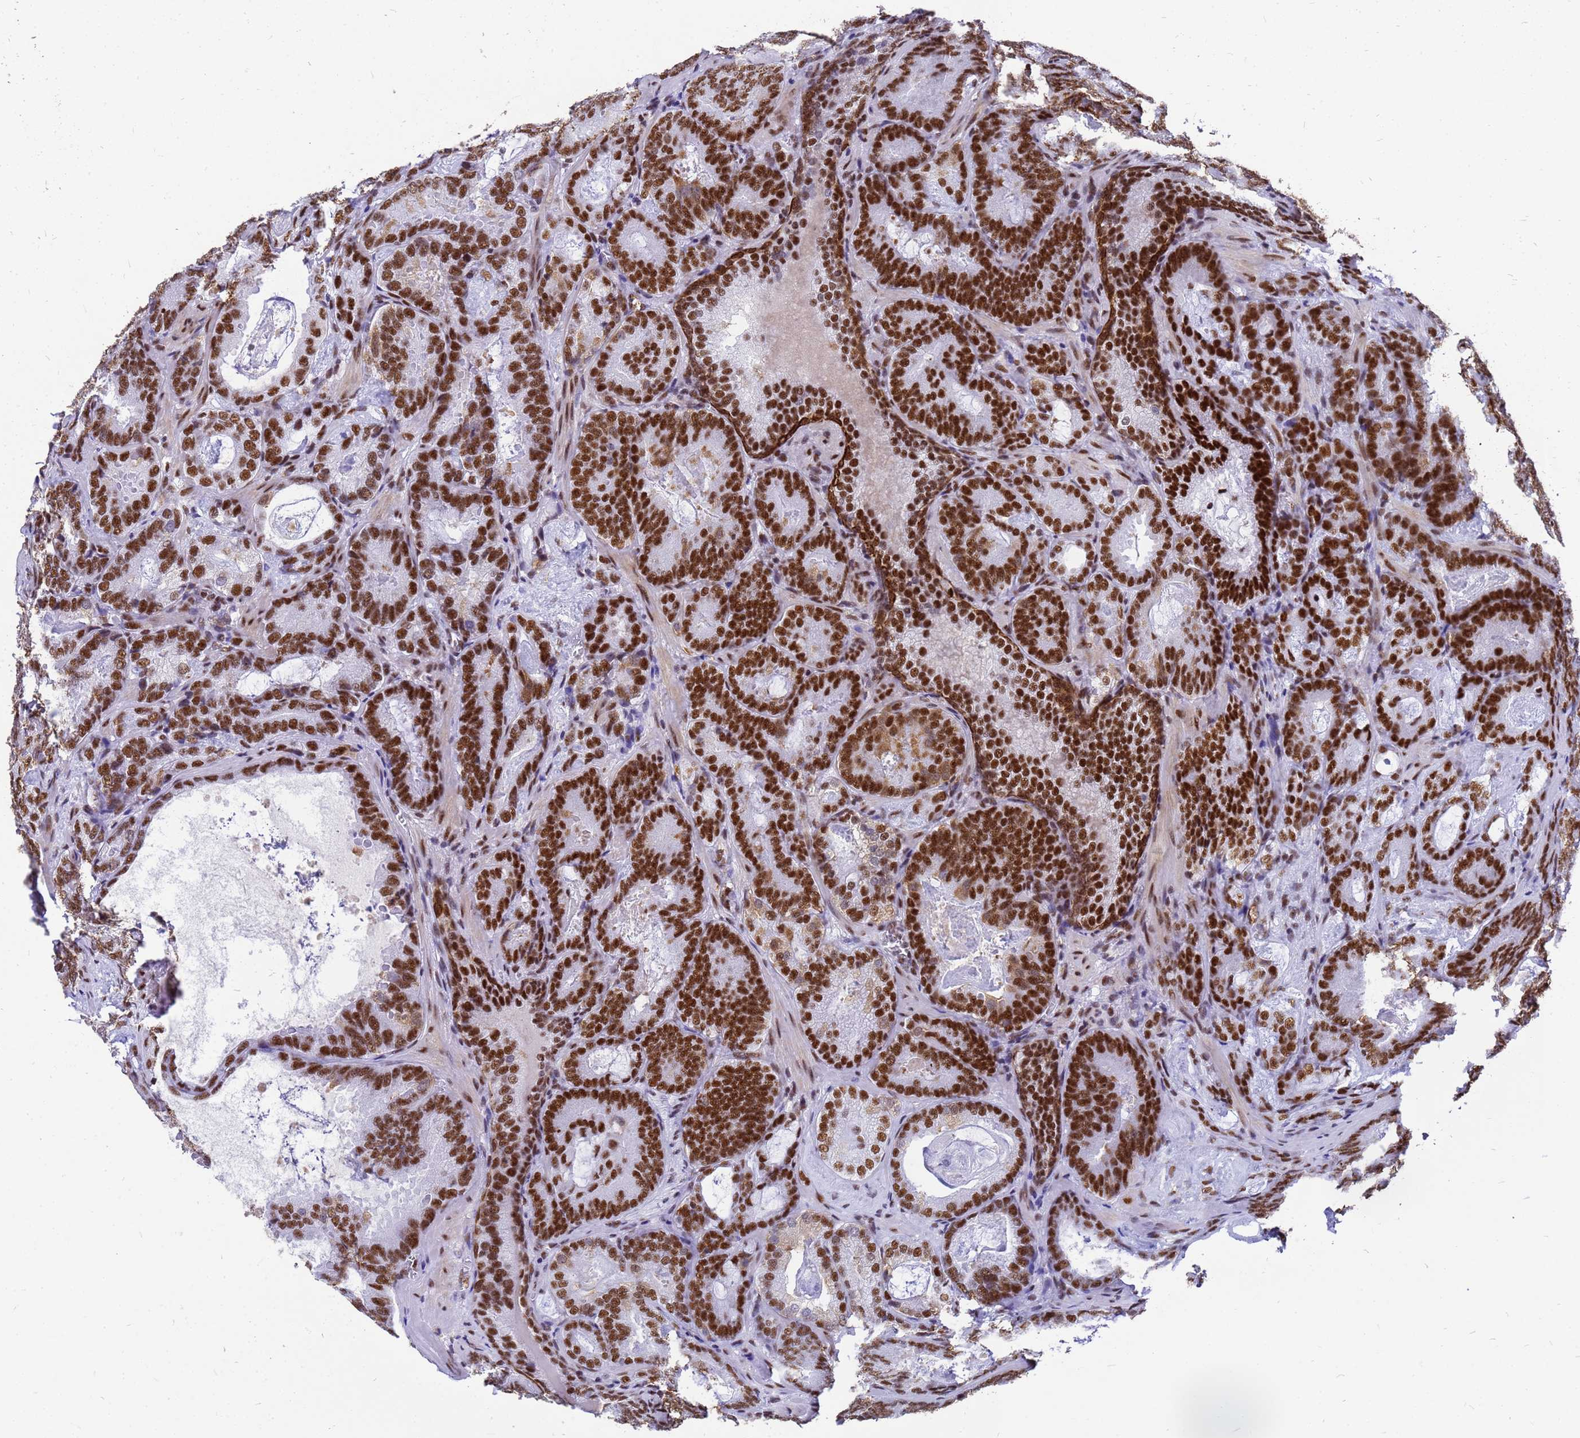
{"staining": {"intensity": "strong", "quantity": ">75%", "location": "nuclear"}, "tissue": "prostate cancer", "cell_type": "Tumor cells", "image_type": "cancer", "snomed": [{"axis": "morphology", "description": "Adenocarcinoma, Low grade"}, {"axis": "topography", "description": "Prostate"}], "caption": "Protein staining reveals strong nuclear staining in approximately >75% of tumor cells in adenocarcinoma (low-grade) (prostate). (DAB = brown stain, brightfield microscopy at high magnification).", "gene": "SART3", "patient": {"sex": "male", "age": 60}}